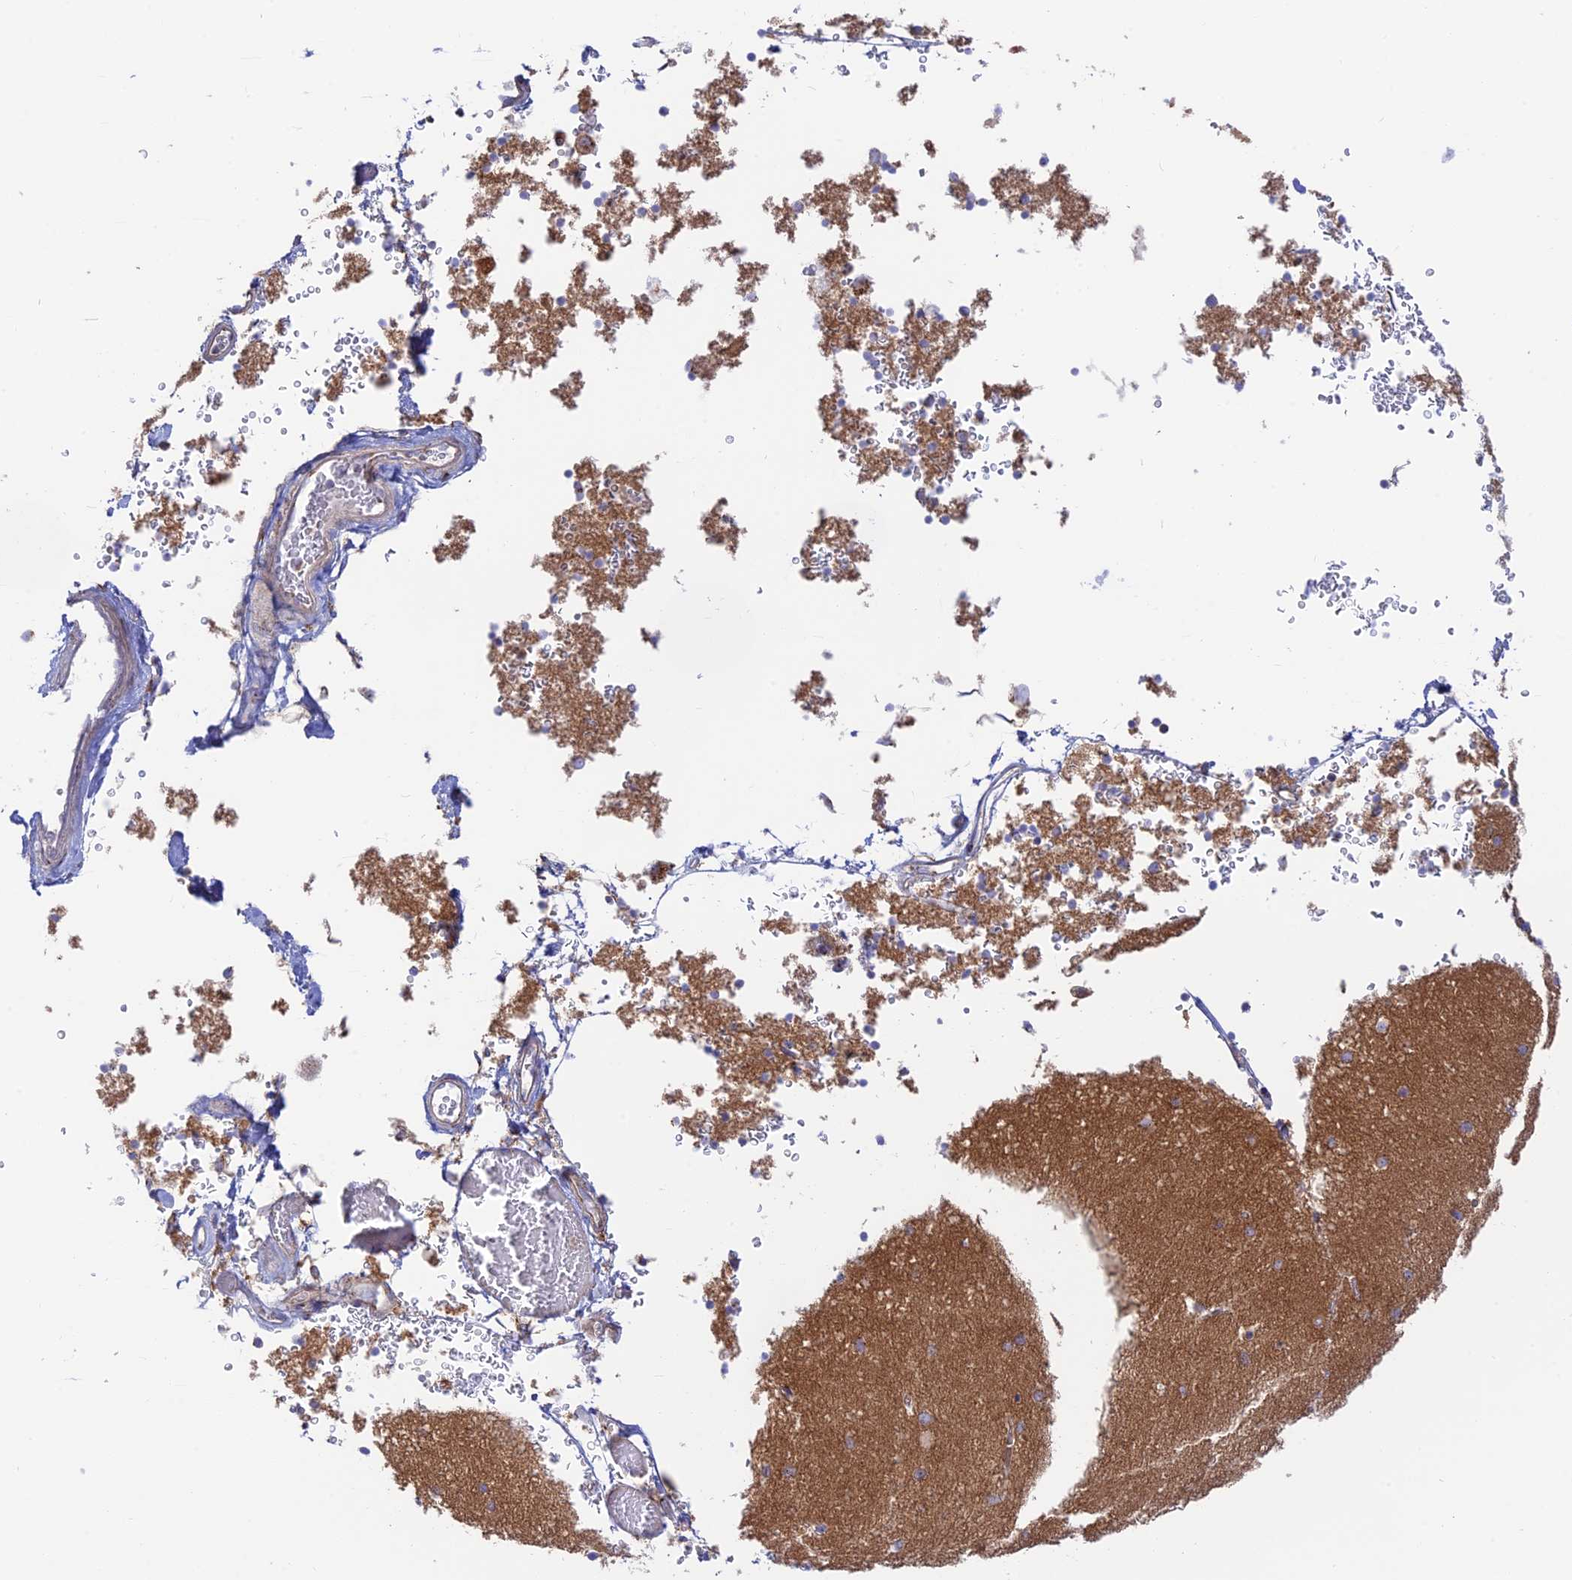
{"staining": {"intensity": "moderate", "quantity": ">75%", "location": "cytoplasmic/membranous"}, "tissue": "cerebellum", "cell_type": "Cells in granular layer", "image_type": "normal", "snomed": [{"axis": "morphology", "description": "Normal tissue, NOS"}, {"axis": "topography", "description": "Cerebellum"}], "caption": "IHC staining of normal cerebellum, which demonstrates medium levels of moderate cytoplasmic/membranous expression in approximately >75% of cells in granular layer indicating moderate cytoplasmic/membranous protein expression. The staining was performed using DAB (3,3'-diaminobenzidine) (brown) for protein detection and nuclei were counterstained in hematoxylin (blue).", "gene": "GOLGA3", "patient": {"sex": "male", "age": 37}}